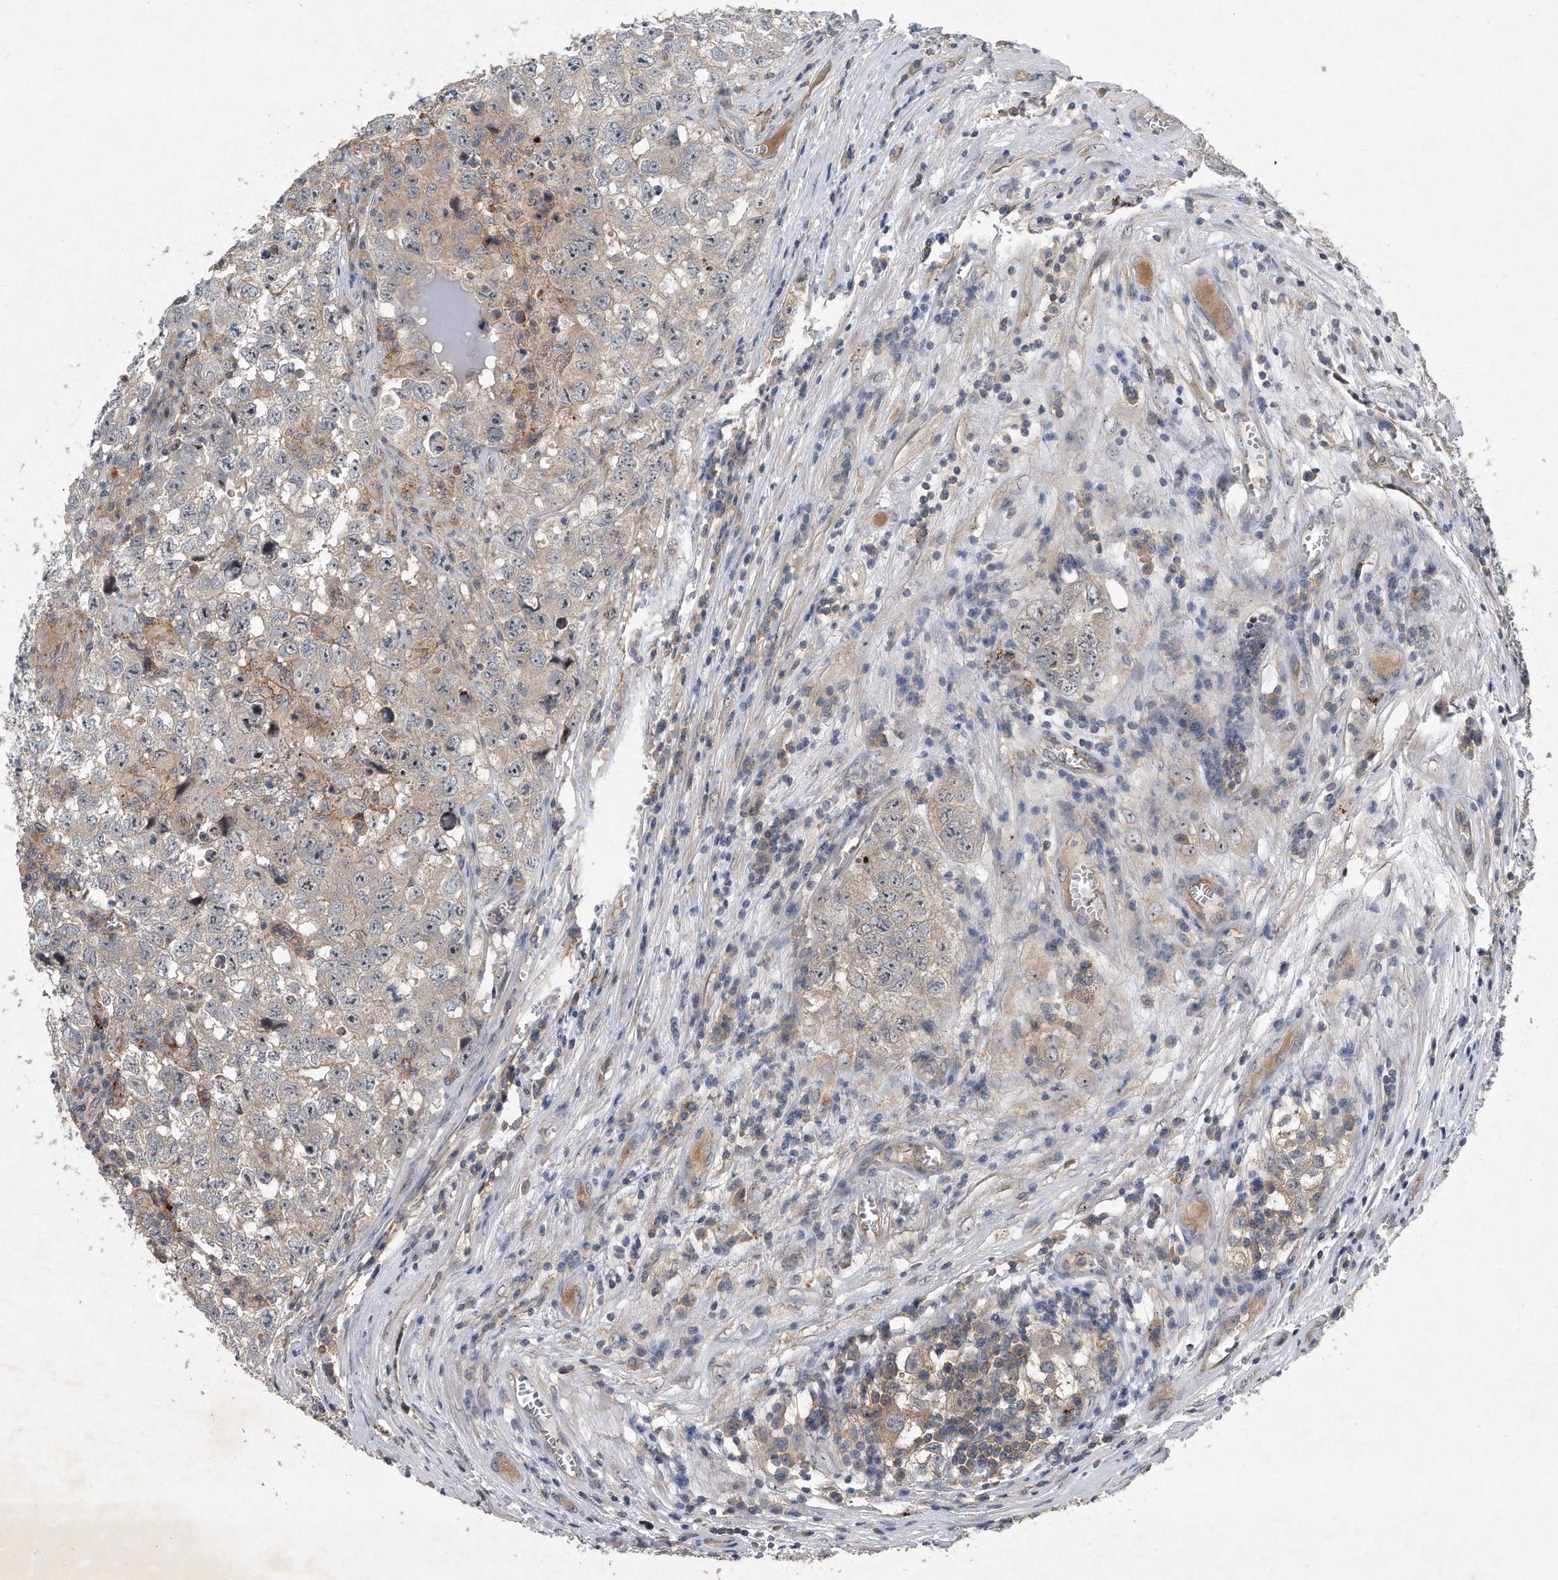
{"staining": {"intensity": "weak", "quantity": "25%-75%", "location": "cytoplasmic/membranous"}, "tissue": "testis cancer", "cell_type": "Tumor cells", "image_type": "cancer", "snomed": [{"axis": "morphology", "description": "Seminoma, NOS"}, {"axis": "morphology", "description": "Carcinoma, Embryonal, NOS"}, {"axis": "topography", "description": "Testis"}], "caption": "Protein positivity by immunohistochemistry (IHC) displays weak cytoplasmic/membranous expression in approximately 25%-75% of tumor cells in testis cancer. The protein is shown in brown color, while the nuclei are stained blue.", "gene": "PGBD2", "patient": {"sex": "male", "age": 43}}